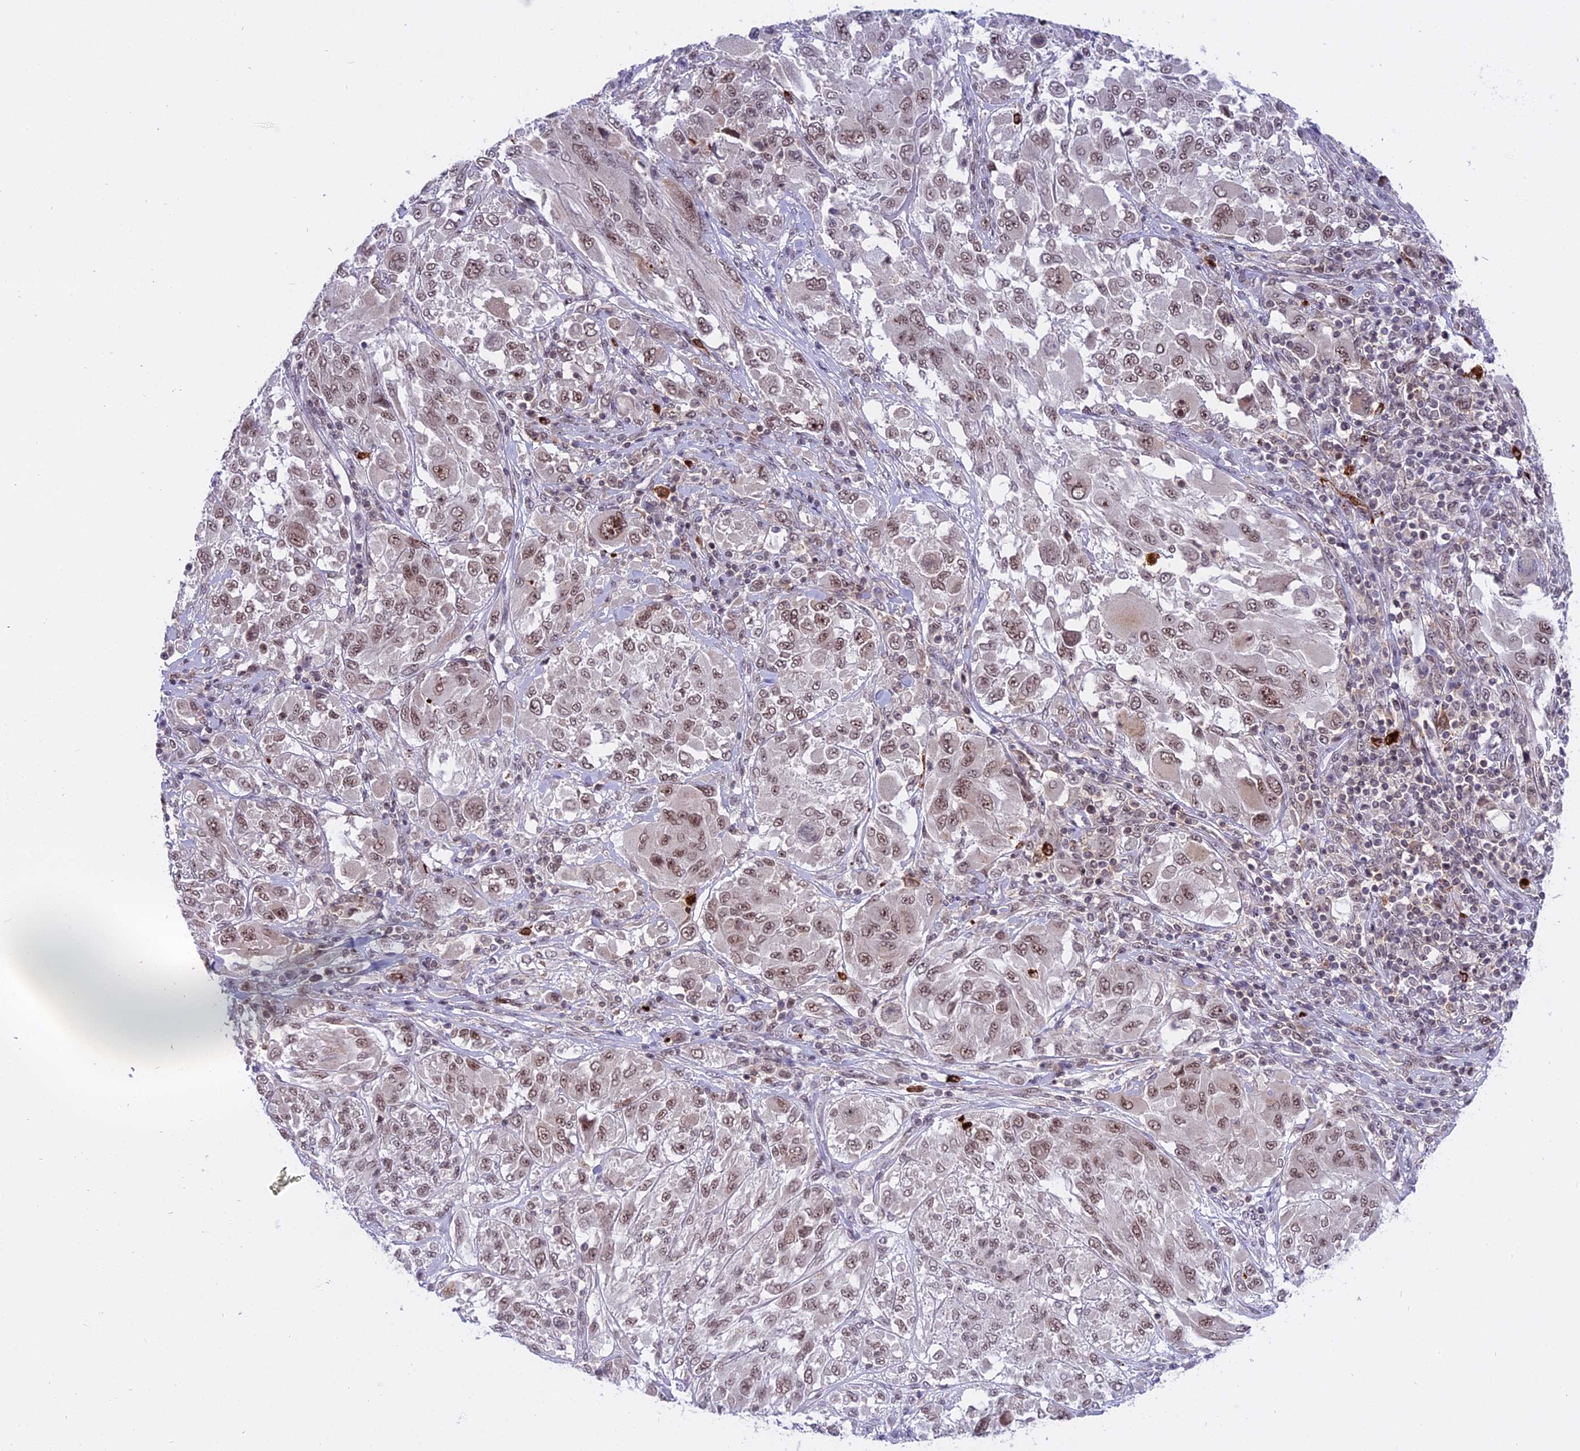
{"staining": {"intensity": "weak", "quantity": ">75%", "location": "nuclear"}, "tissue": "melanoma", "cell_type": "Tumor cells", "image_type": "cancer", "snomed": [{"axis": "morphology", "description": "Malignant melanoma, NOS"}, {"axis": "topography", "description": "Skin"}], "caption": "Tumor cells display weak nuclear positivity in approximately >75% of cells in melanoma. (brown staining indicates protein expression, while blue staining denotes nuclei).", "gene": "TADA3", "patient": {"sex": "female", "age": 91}}